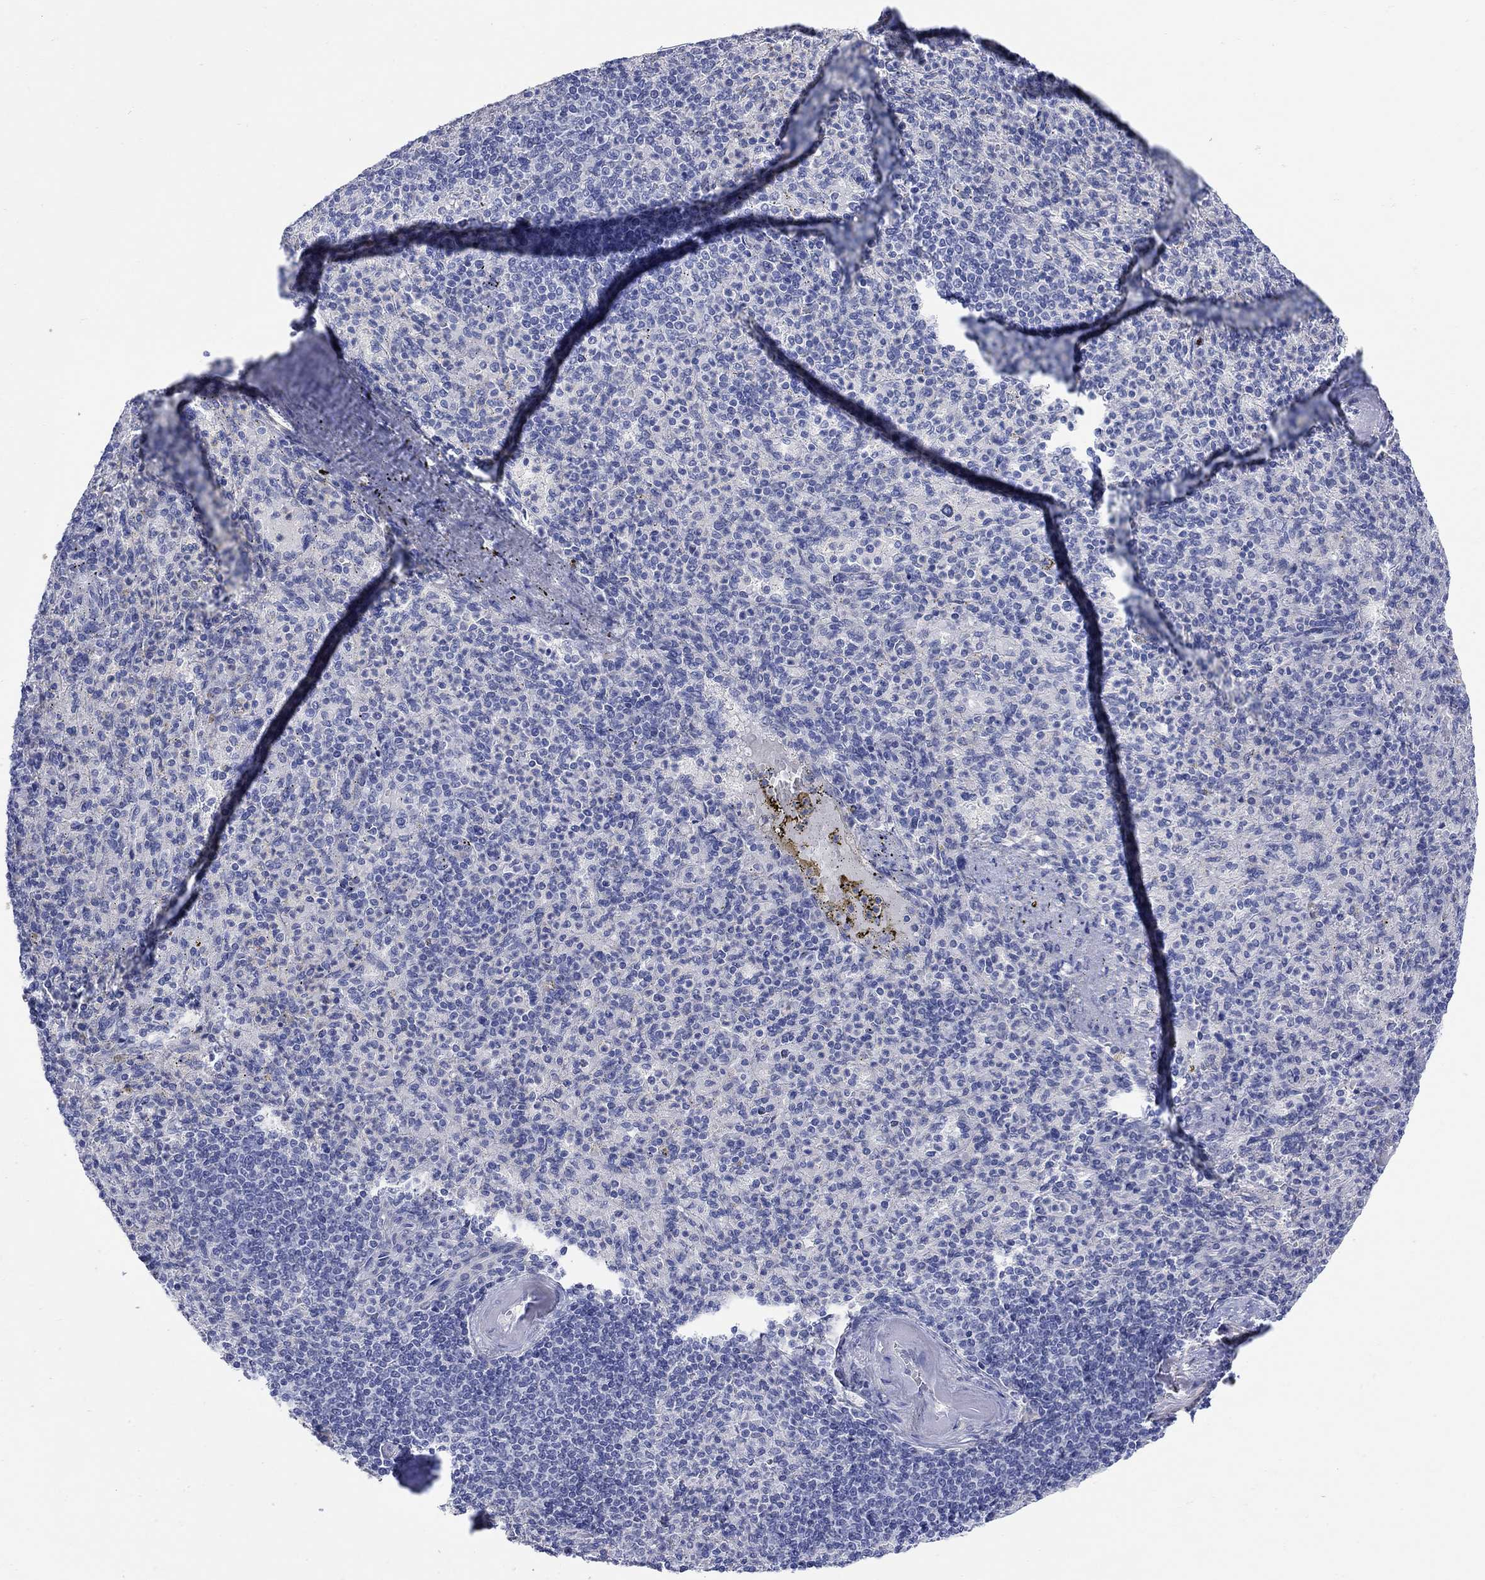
{"staining": {"intensity": "negative", "quantity": "none", "location": "none"}, "tissue": "spleen", "cell_type": "Cells in red pulp", "image_type": "normal", "snomed": [{"axis": "morphology", "description": "Normal tissue, NOS"}, {"axis": "topography", "description": "Spleen"}], "caption": "IHC image of unremarkable spleen stained for a protein (brown), which demonstrates no positivity in cells in red pulp.", "gene": "KRT222", "patient": {"sex": "female", "age": 74}}